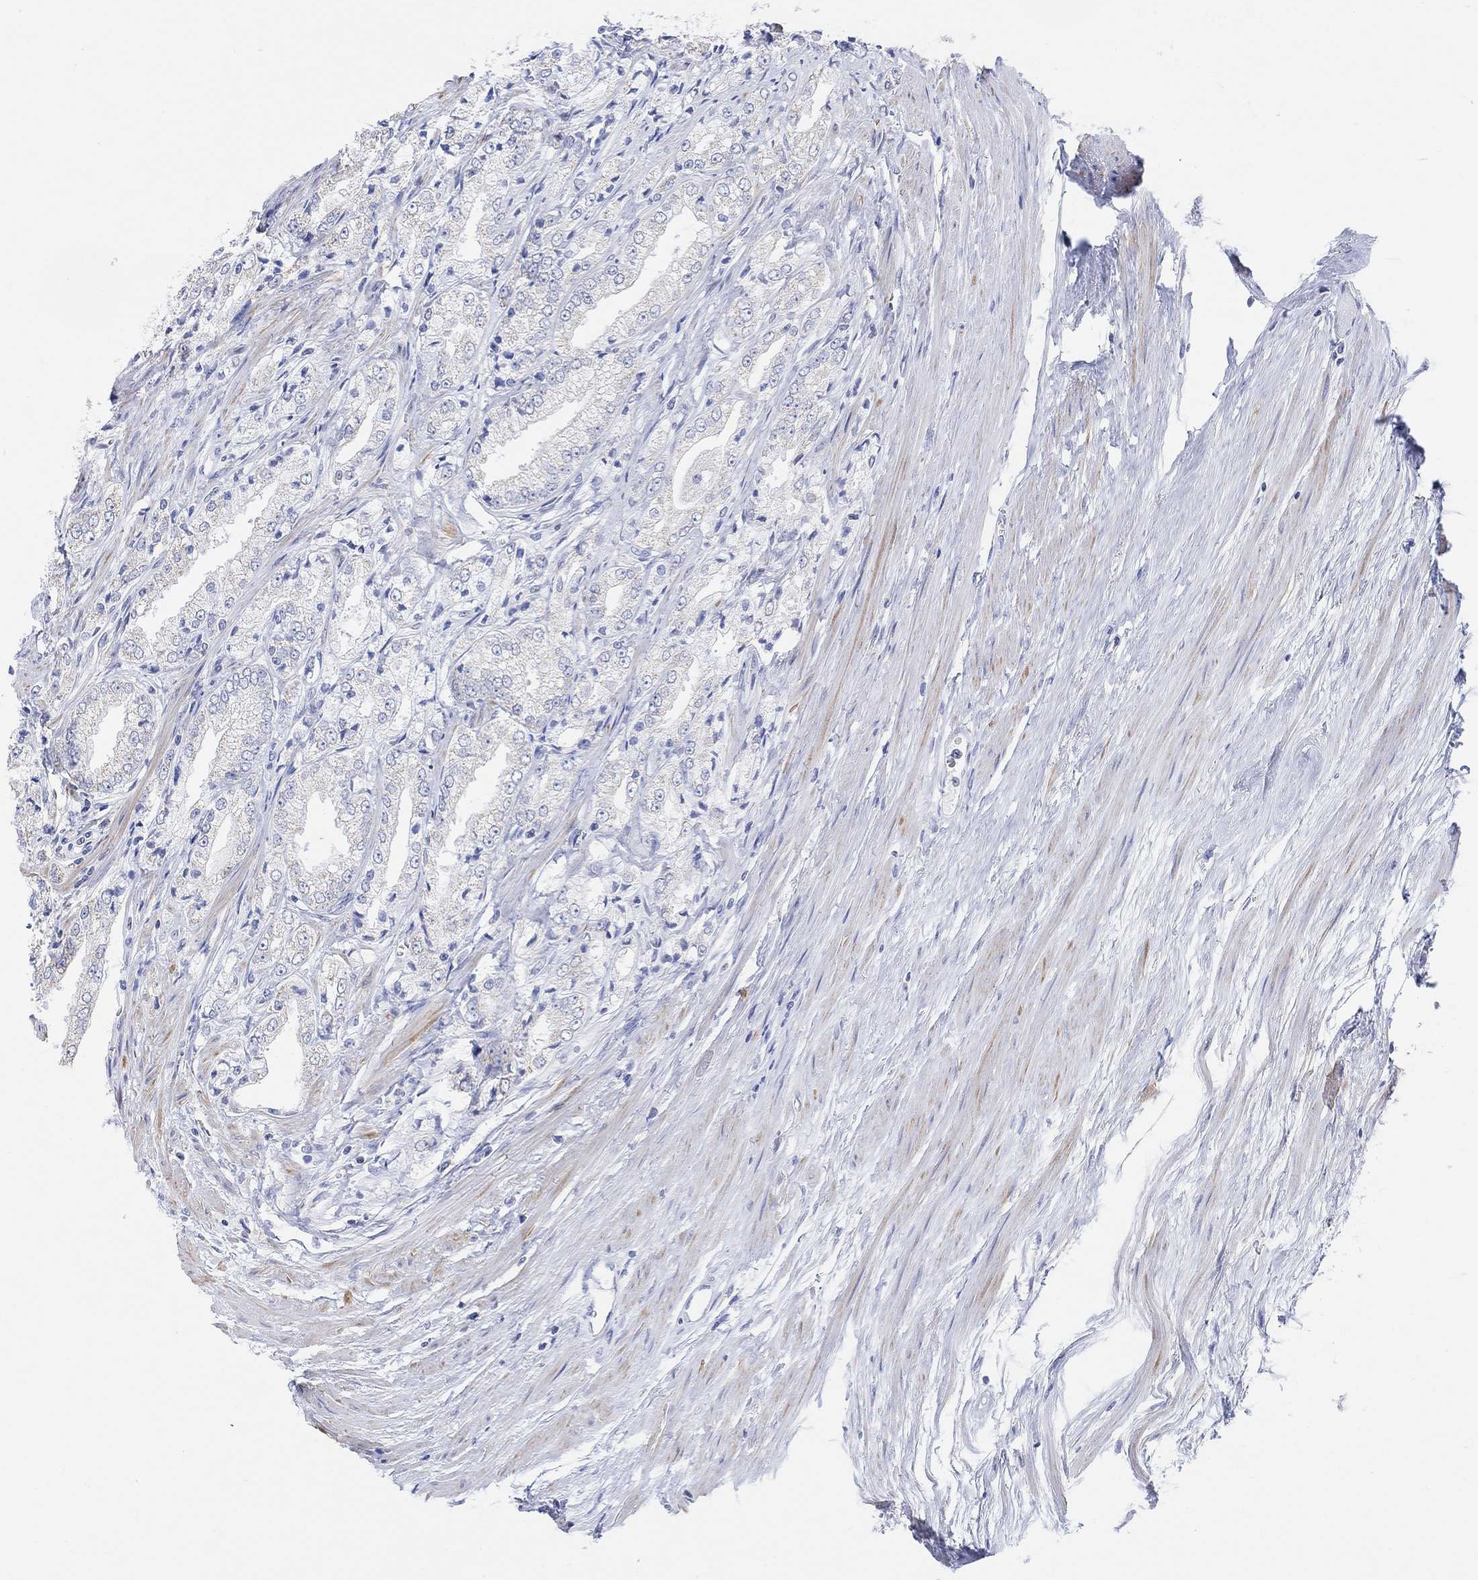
{"staining": {"intensity": "negative", "quantity": "none", "location": "none"}, "tissue": "prostate cancer", "cell_type": "Tumor cells", "image_type": "cancer", "snomed": [{"axis": "morphology", "description": "Adenocarcinoma, NOS"}, {"axis": "morphology", "description": "Adenocarcinoma, High grade"}, {"axis": "topography", "description": "Prostate"}], "caption": "A photomicrograph of prostate cancer stained for a protein demonstrates no brown staining in tumor cells. Brightfield microscopy of IHC stained with DAB (3,3'-diaminobenzidine) (brown) and hematoxylin (blue), captured at high magnification.", "gene": "SYT12", "patient": {"sex": "male", "age": 70}}